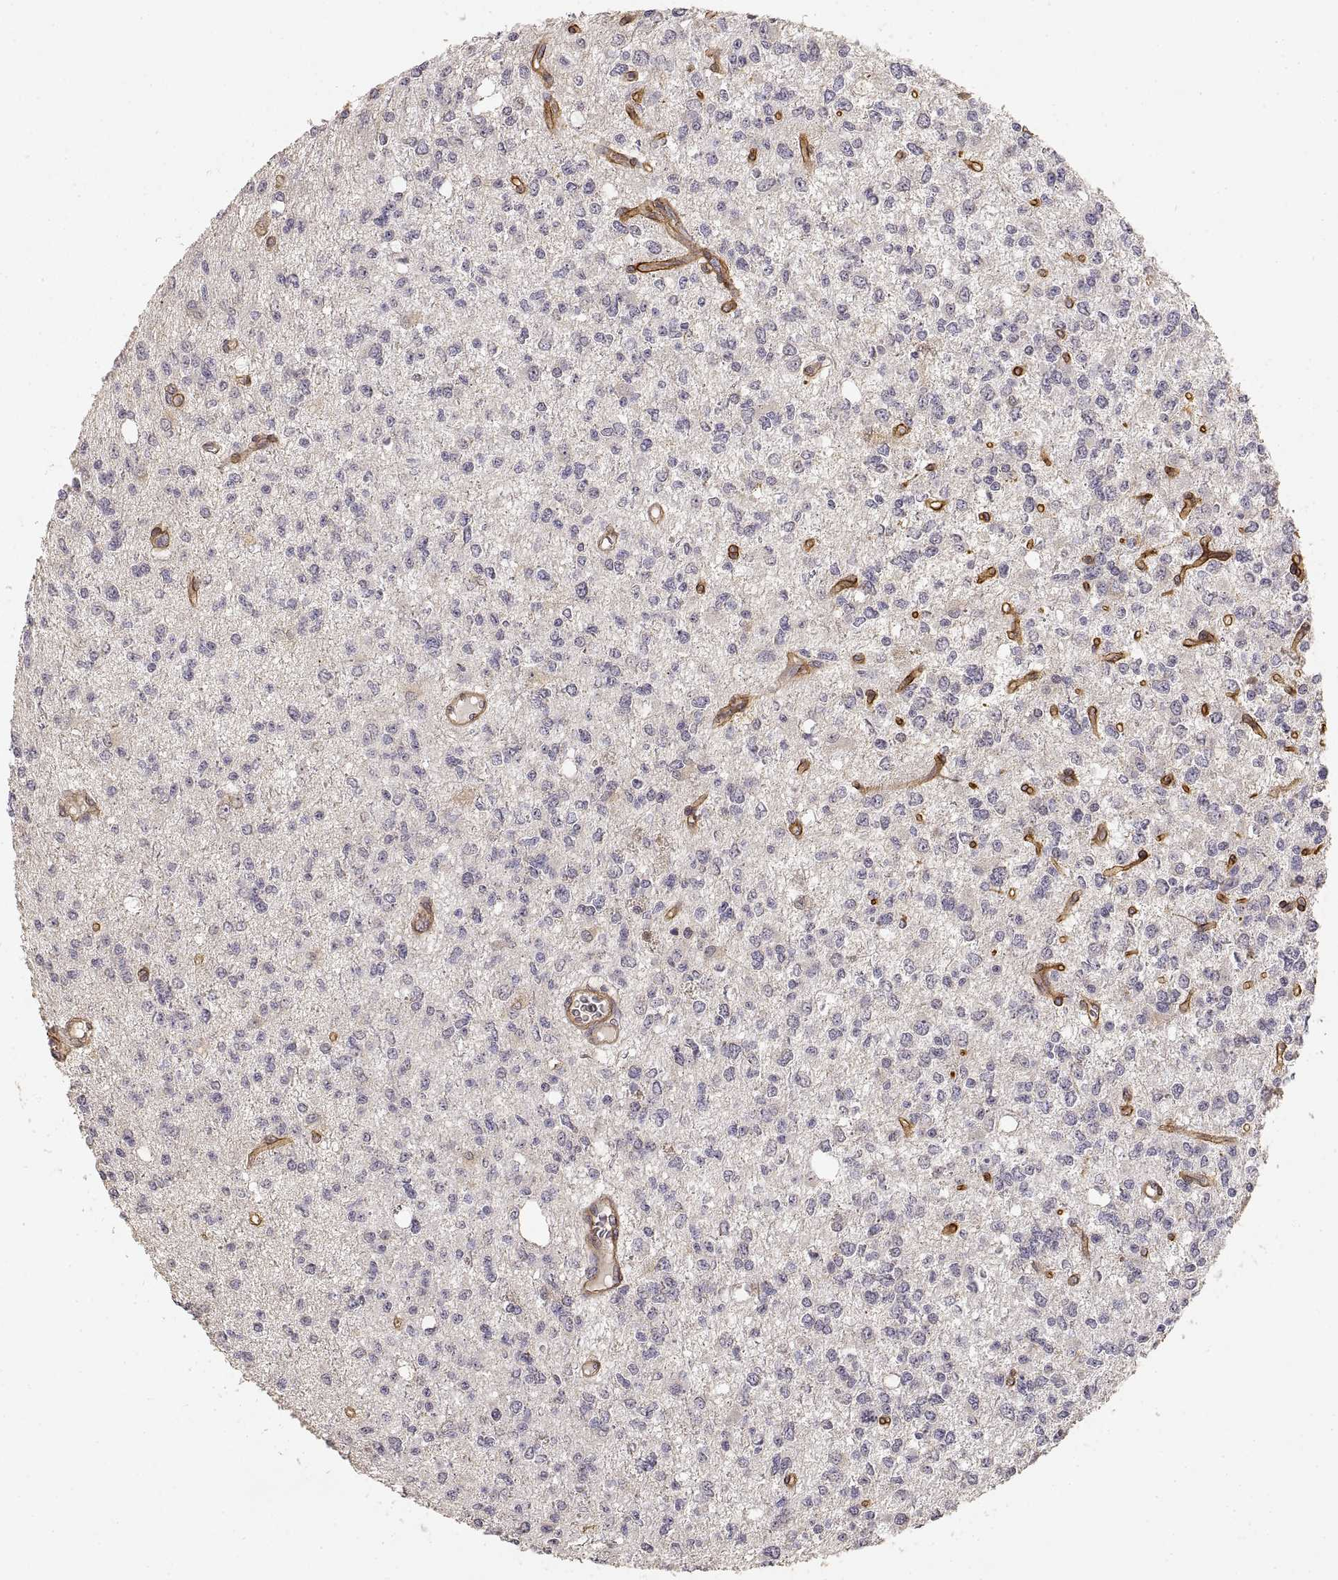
{"staining": {"intensity": "negative", "quantity": "none", "location": "none"}, "tissue": "glioma", "cell_type": "Tumor cells", "image_type": "cancer", "snomed": [{"axis": "morphology", "description": "Glioma, malignant, Low grade"}, {"axis": "topography", "description": "Brain"}], "caption": "DAB immunohistochemical staining of human glioma shows no significant positivity in tumor cells.", "gene": "LAMA4", "patient": {"sex": "male", "age": 67}}